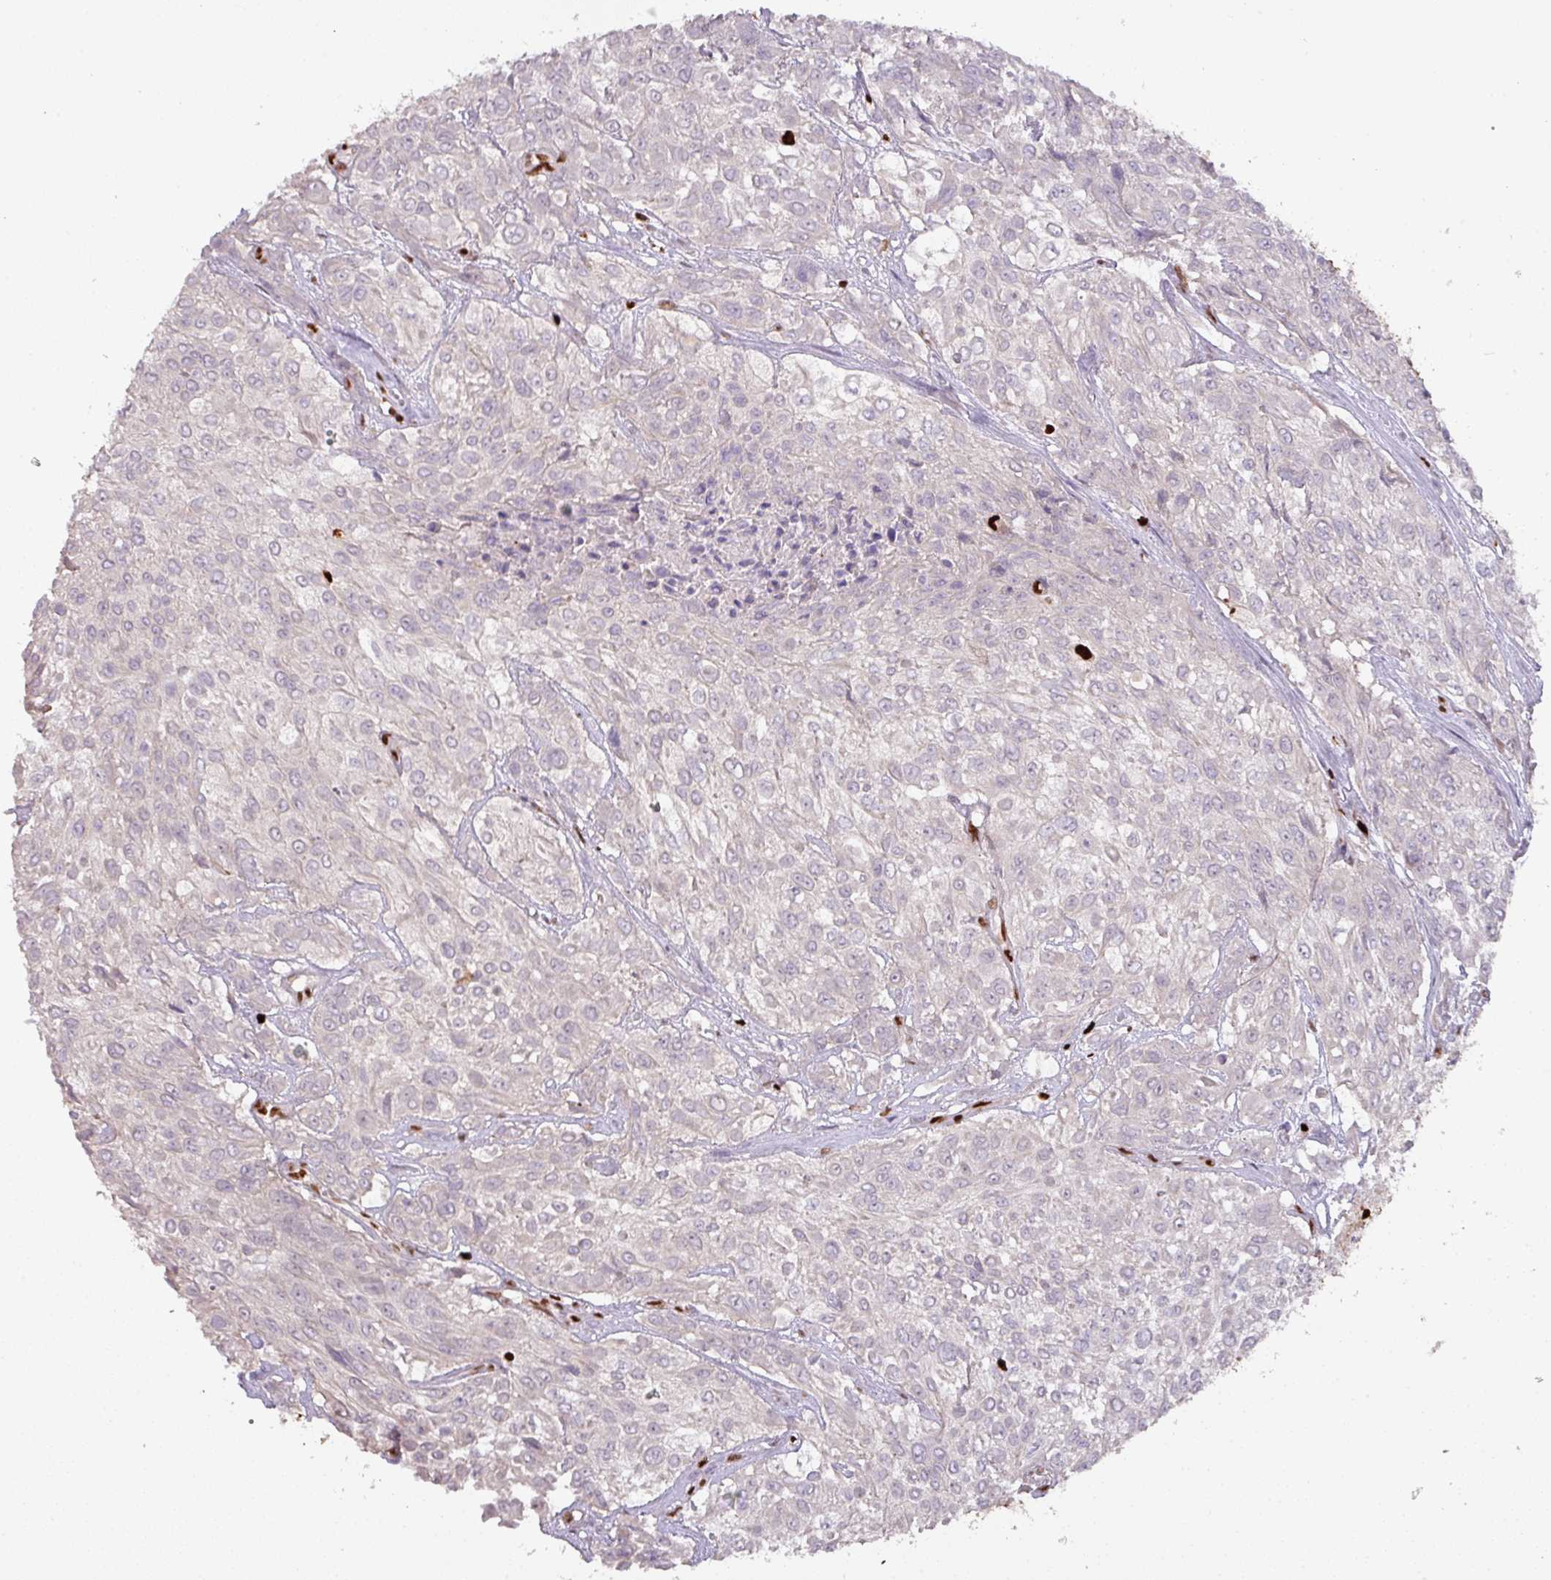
{"staining": {"intensity": "negative", "quantity": "none", "location": "none"}, "tissue": "urothelial cancer", "cell_type": "Tumor cells", "image_type": "cancer", "snomed": [{"axis": "morphology", "description": "Urothelial carcinoma, High grade"}, {"axis": "topography", "description": "Urinary bladder"}], "caption": "Urothelial cancer stained for a protein using immunohistochemistry (IHC) reveals no expression tumor cells.", "gene": "SAMHD1", "patient": {"sex": "male", "age": 57}}